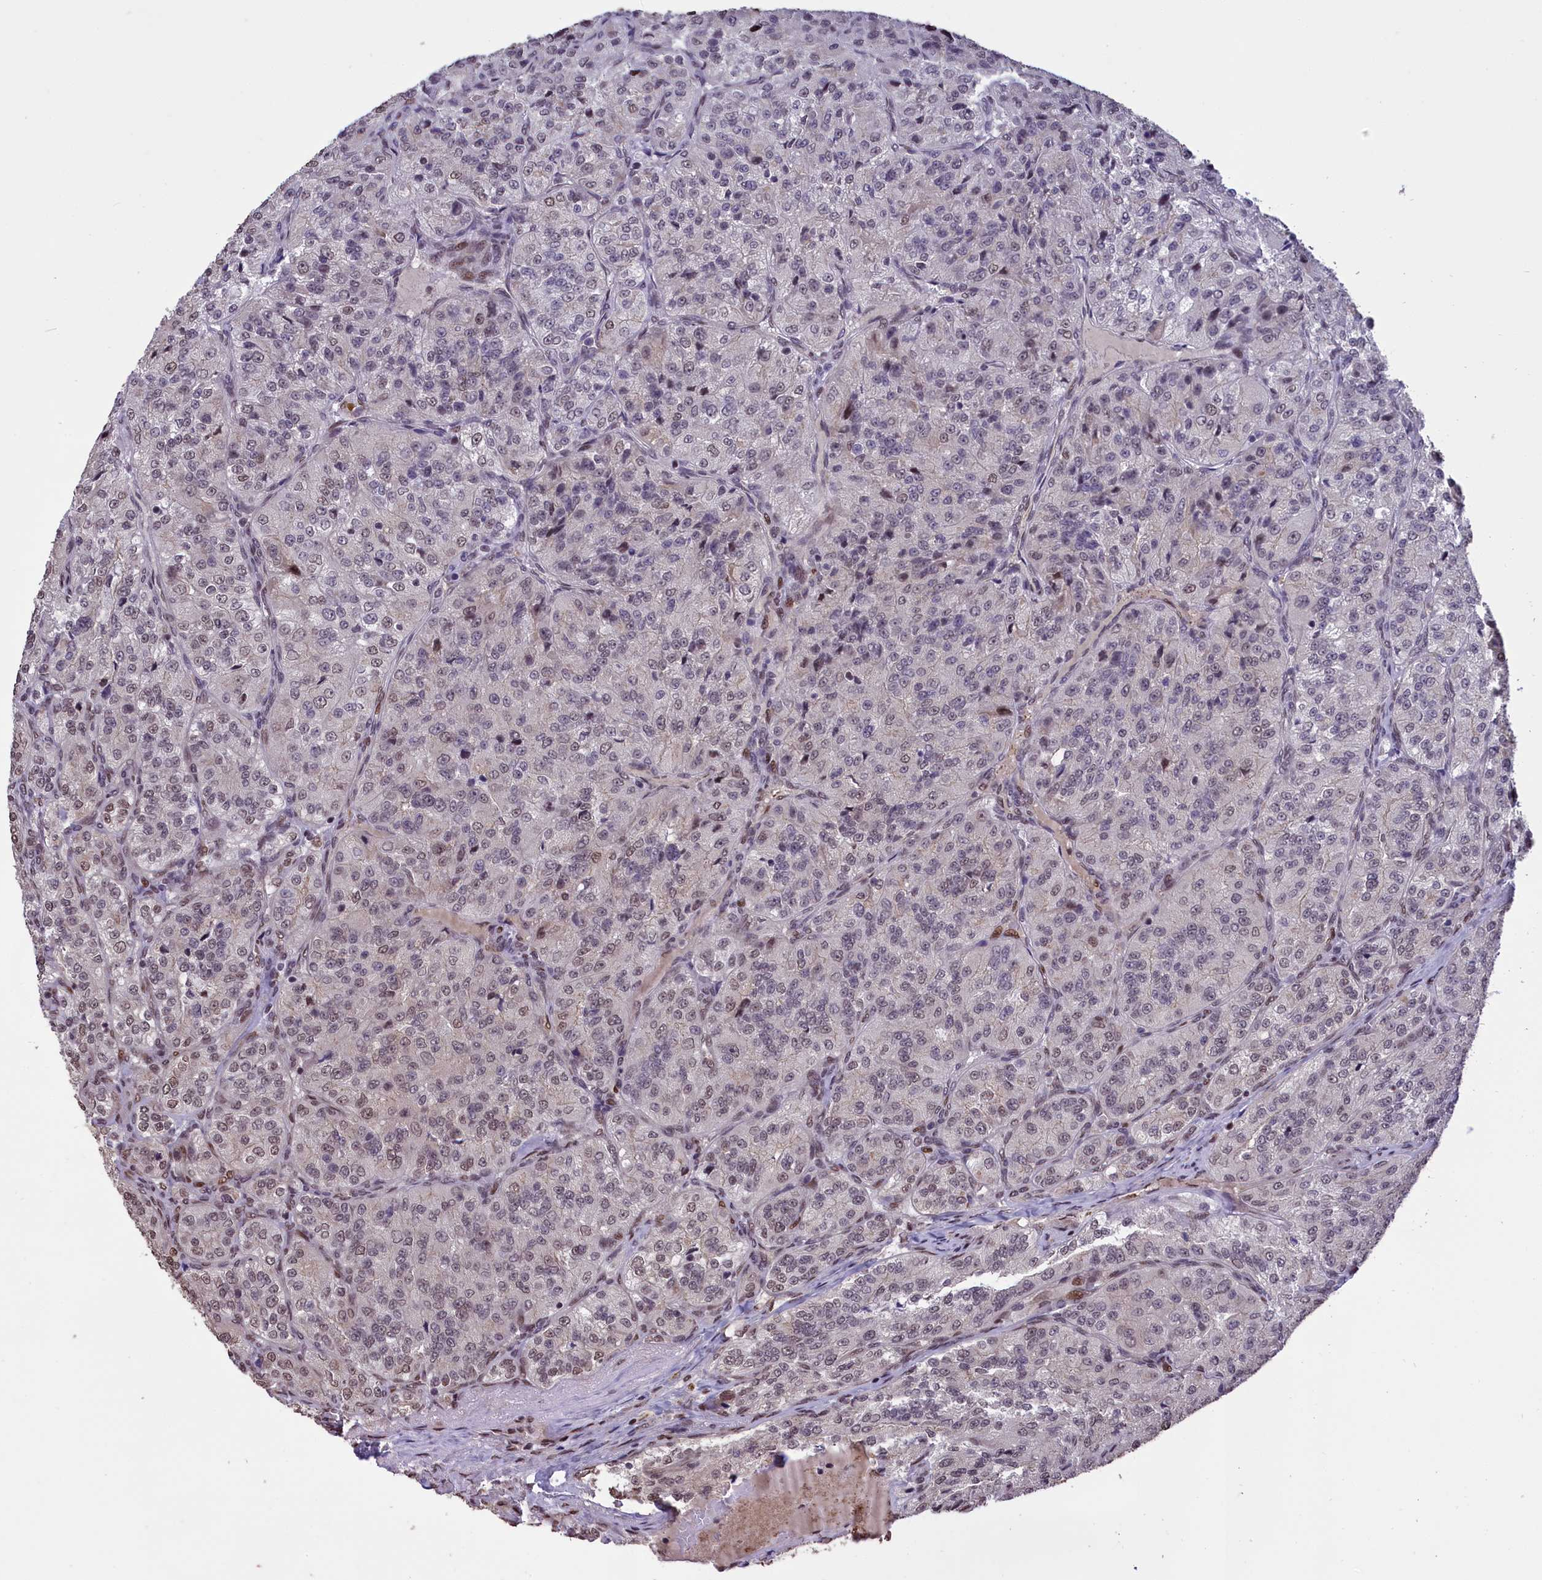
{"staining": {"intensity": "weak", "quantity": "<25%", "location": "nuclear"}, "tissue": "renal cancer", "cell_type": "Tumor cells", "image_type": "cancer", "snomed": [{"axis": "morphology", "description": "Adenocarcinoma, NOS"}, {"axis": "topography", "description": "Kidney"}], "caption": "Human renal cancer stained for a protein using immunohistochemistry shows no expression in tumor cells.", "gene": "RELB", "patient": {"sex": "female", "age": 63}}